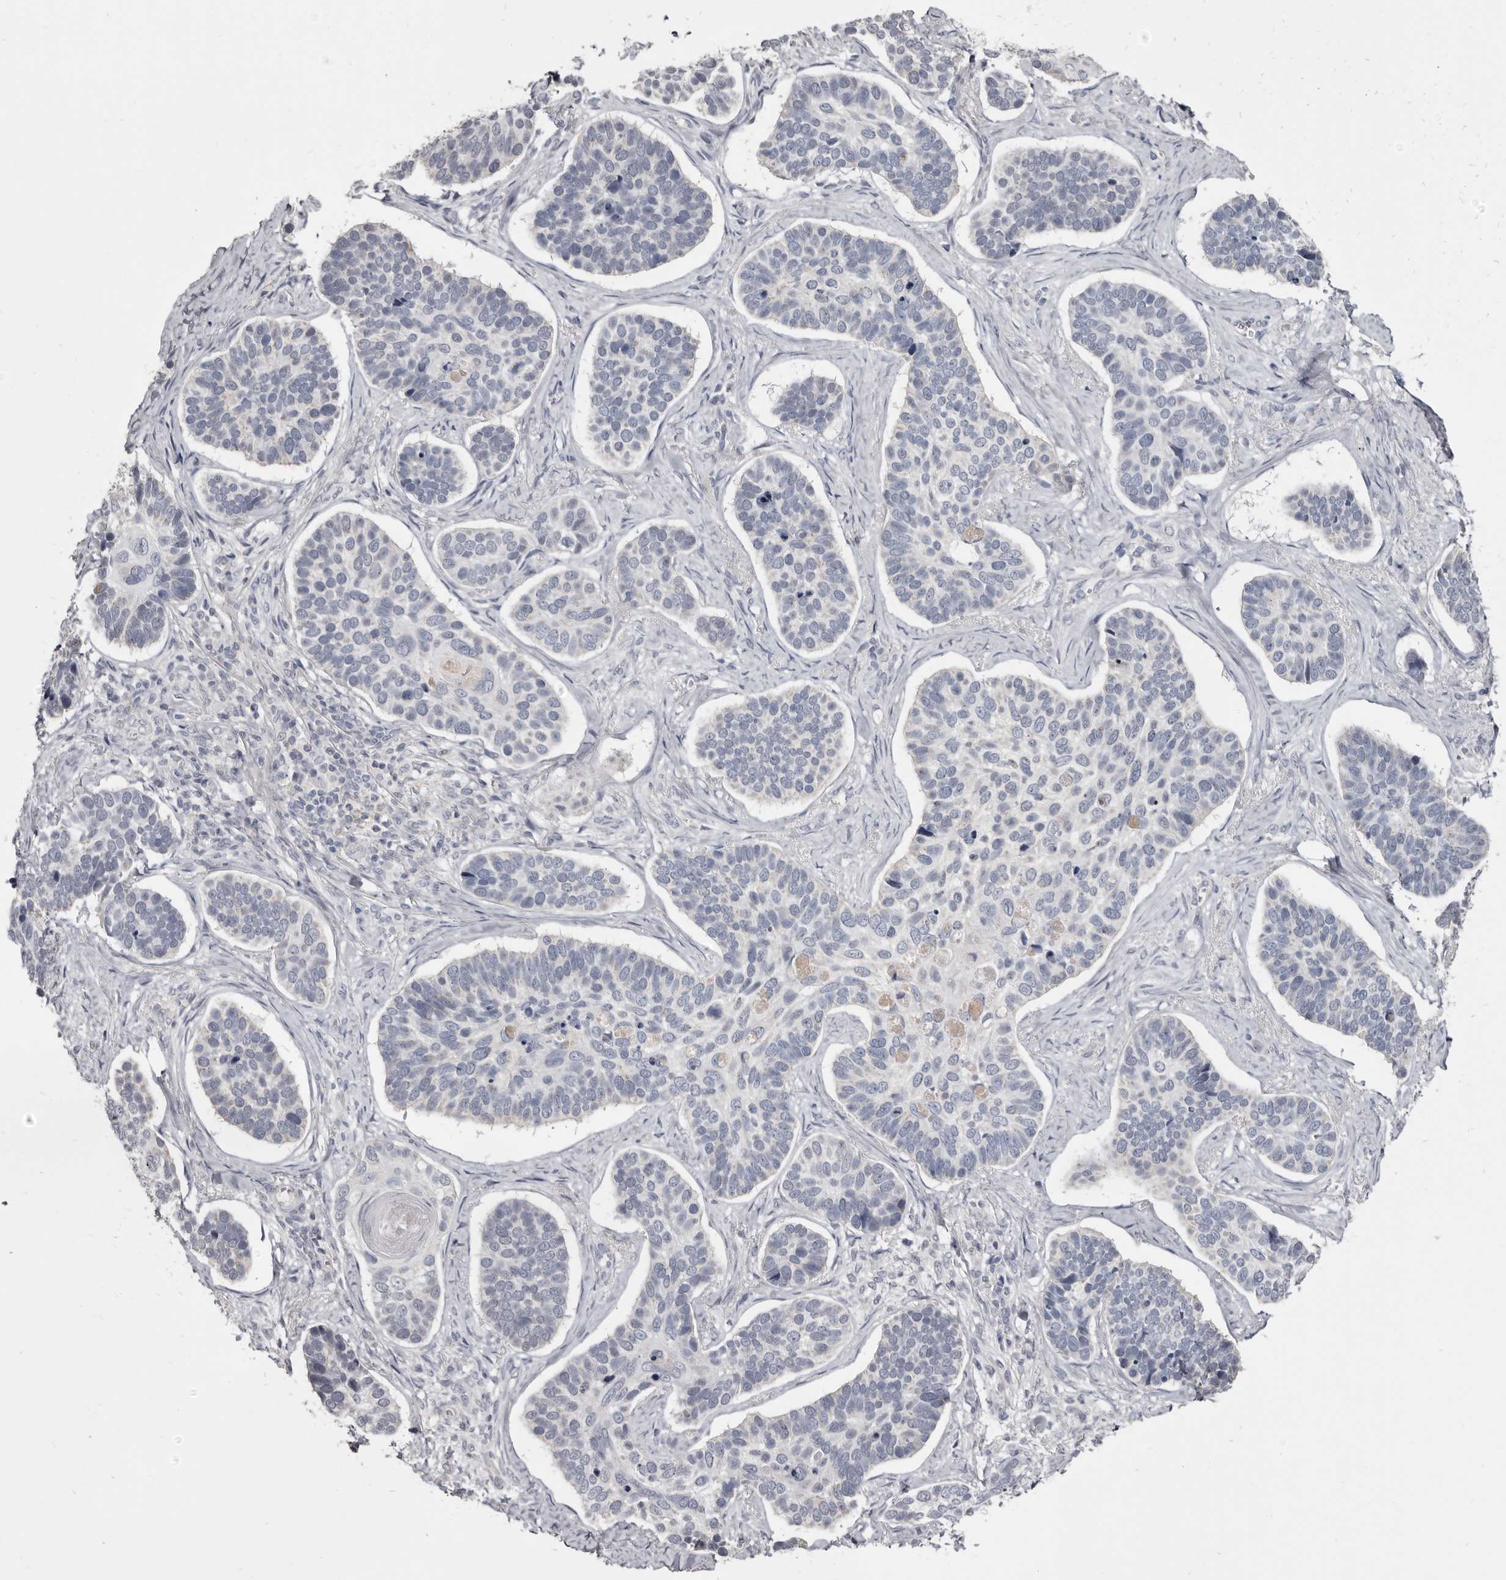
{"staining": {"intensity": "negative", "quantity": "none", "location": "none"}, "tissue": "skin cancer", "cell_type": "Tumor cells", "image_type": "cancer", "snomed": [{"axis": "morphology", "description": "Basal cell carcinoma"}, {"axis": "topography", "description": "Skin"}], "caption": "This is an immunohistochemistry image of skin basal cell carcinoma. There is no expression in tumor cells.", "gene": "CGN", "patient": {"sex": "male", "age": 62}}